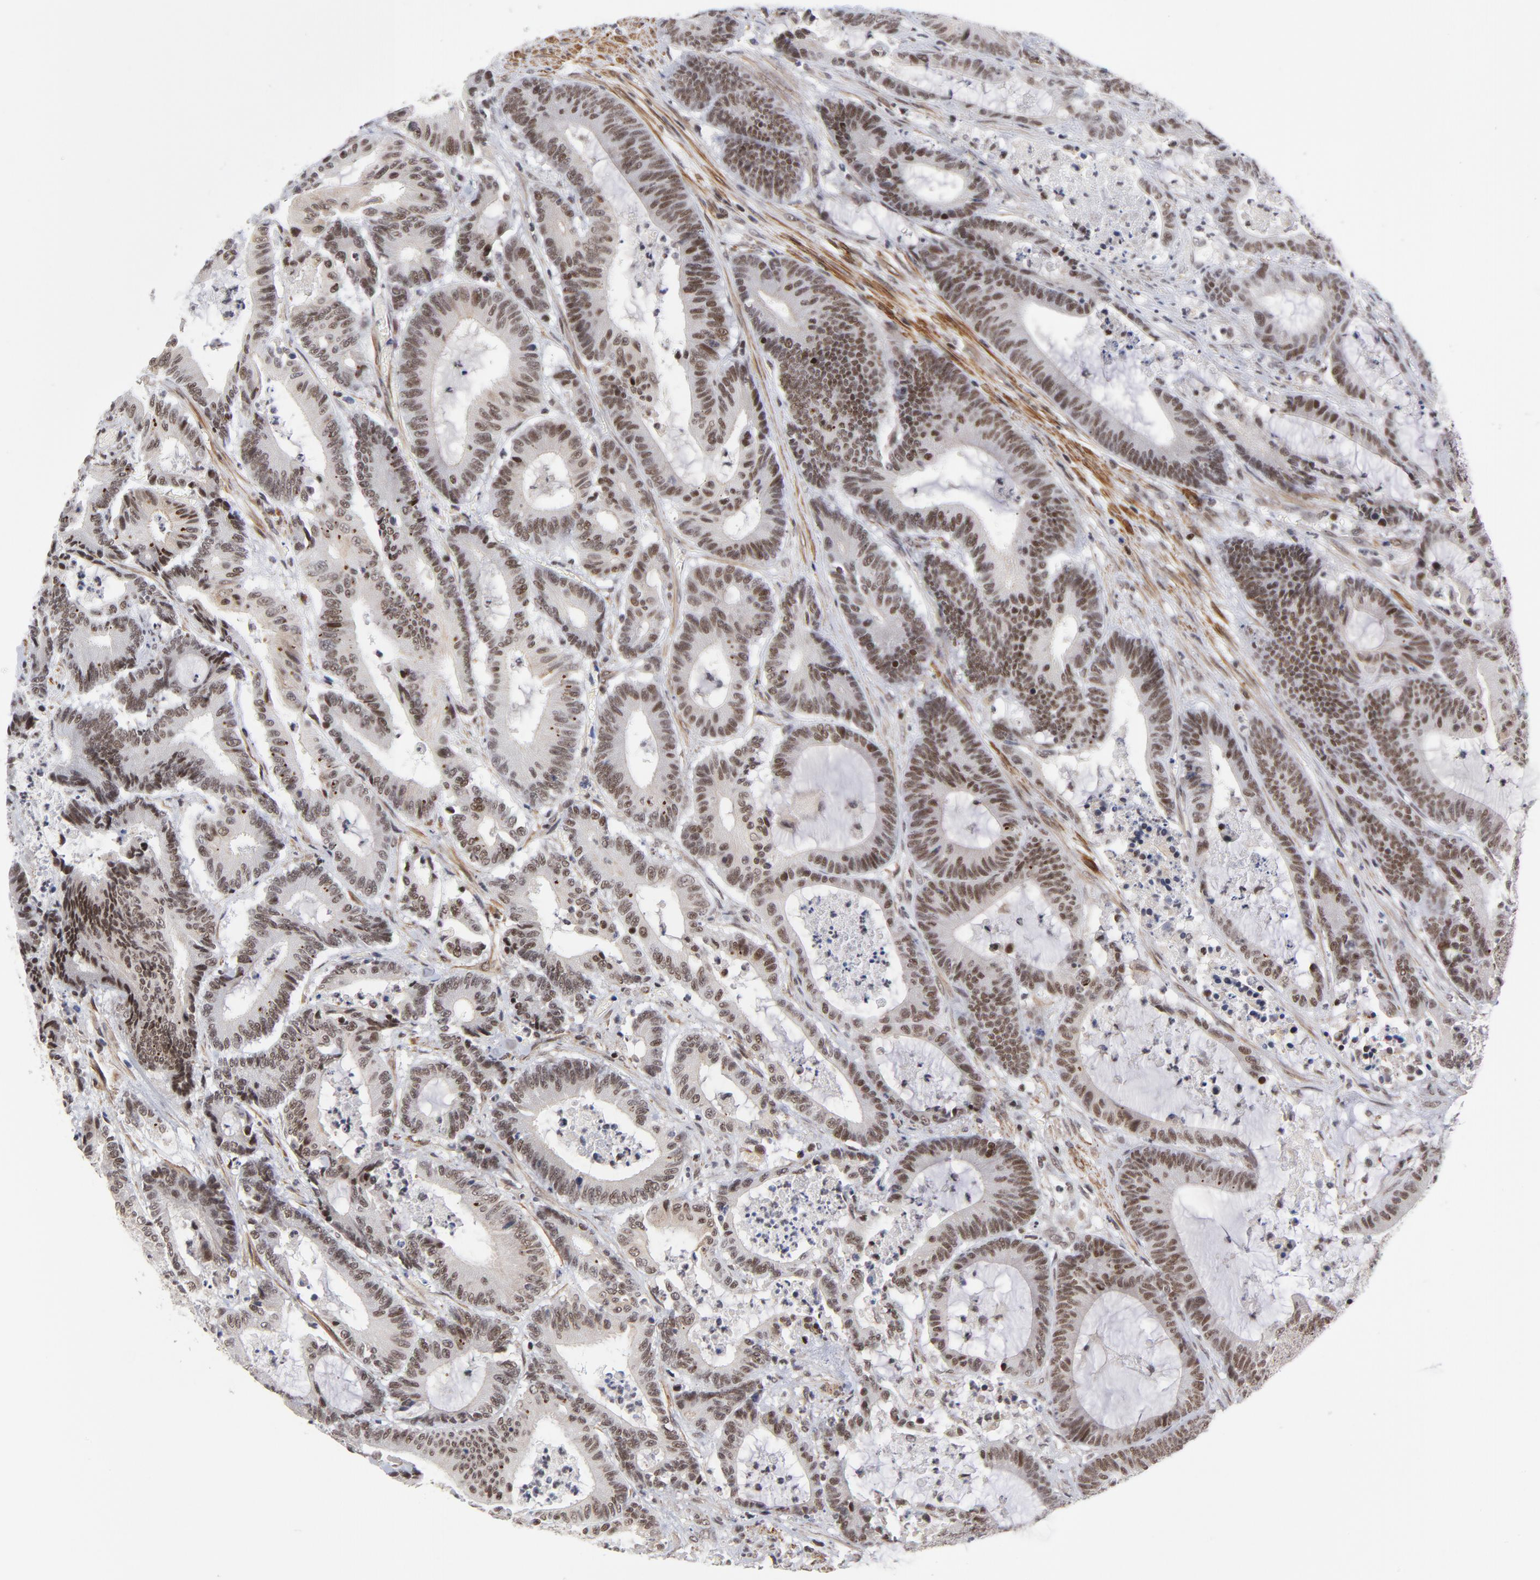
{"staining": {"intensity": "strong", "quantity": ">75%", "location": "nuclear"}, "tissue": "colorectal cancer", "cell_type": "Tumor cells", "image_type": "cancer", "snomed": [{"axis": "morphology", "description": "Adenocarcinoma, NOS"}, {"axis": "topography", "description": "Colon"}], "caption": "Immunohistochemistry micrograph of neoplastic tissue: colorectal cancer (adenocarcinoma) stained using immunohistochemistry exhibits high levels of strong protein expression localized specifically in the nuclear of tumor cells, appearing as a nuclear brown color.", "gene": "CTCF", "patient": {"sex": "female", "age": 84}}